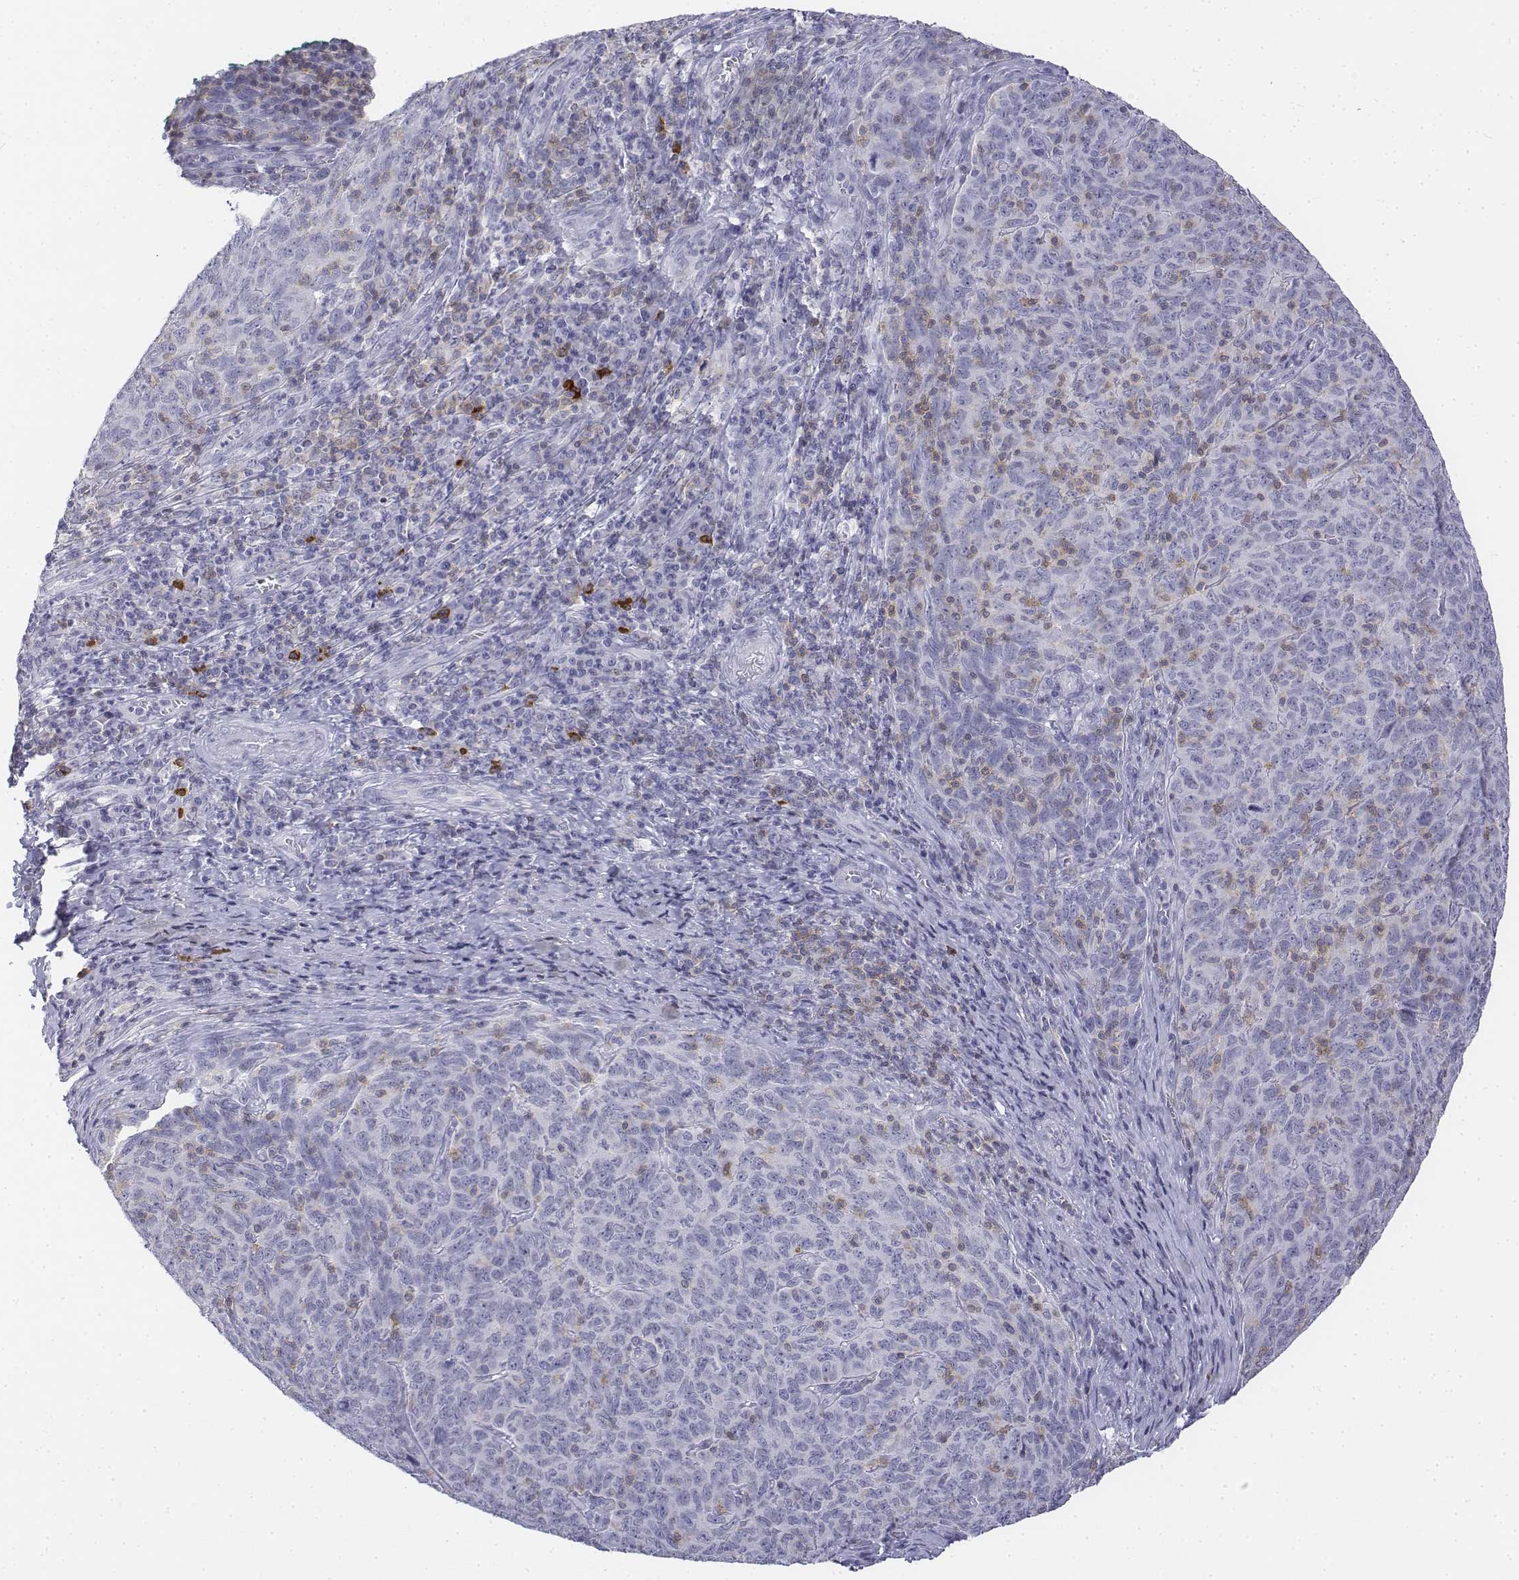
{"staining": {"intensity": "negative", "quantity": "none", "location": "none"}, "tissue": "skin cancer", "cell_type": "Tumor cells", "image_type": "cancer", "snomed": [{"axis": "morphology", "description": "Squamous cell carcinoma, NOS"}, {"axis": "topography", "description": "Skin"}, {"axis": "topography", "description": "Anal"}], "caption": "A photomicrograph of human squamous cell carcinoma (skin) is negative for staining in tumor cells.", "gene": "CD3E", "patient": {"sex": "female", "age": 51}}